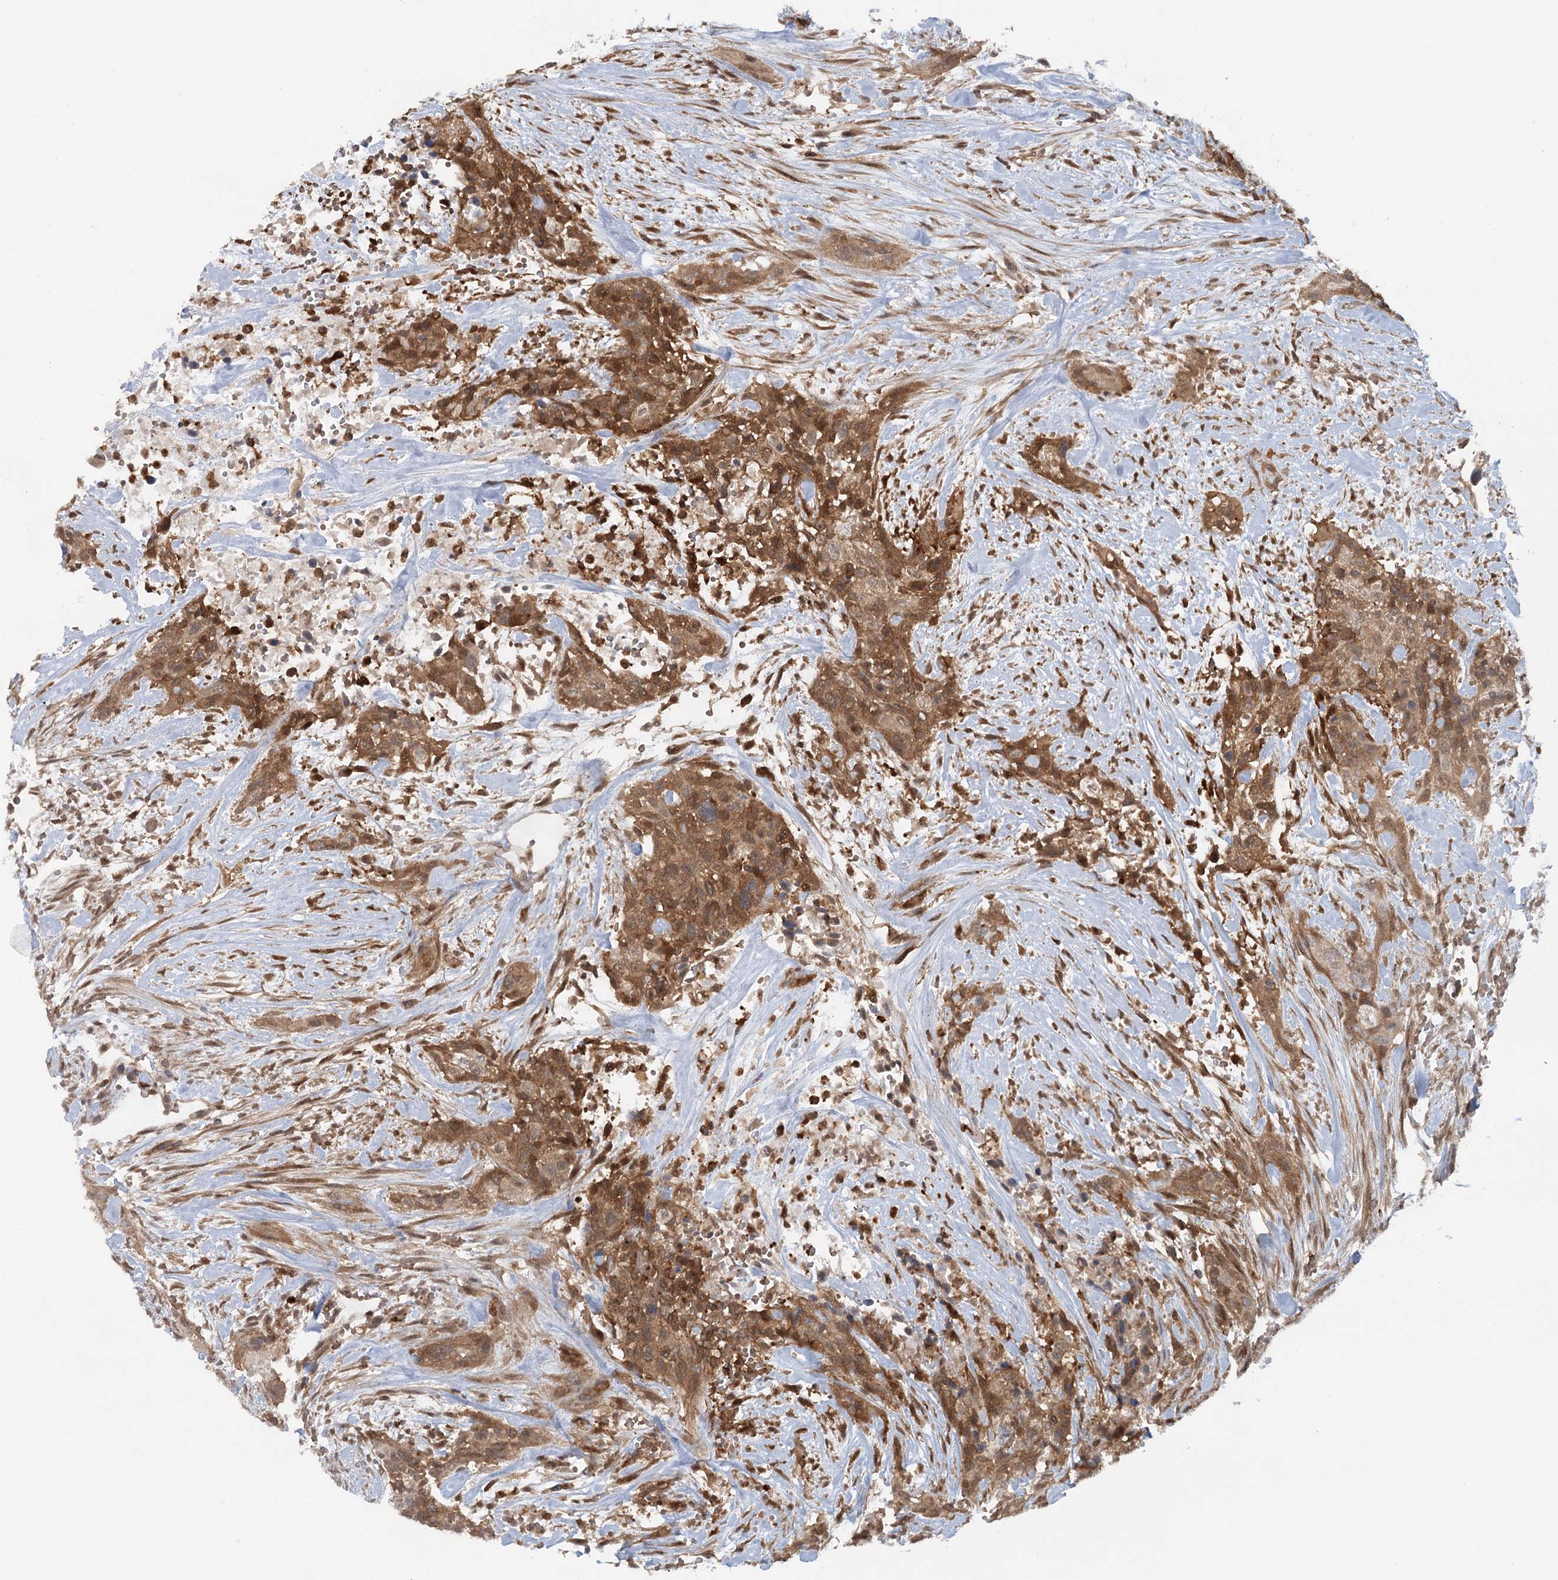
{"staining": {"intensity": "moderate", "quantity": ">75%", "location": "cytoplasmic/membranous,nuclear"}, "tissue": "urothelial cancer", "cell_type": "Tumor cells", "image_type": "cancer", "snomed": [{"axis": "morphology", "description": "Urothelial carcinoma, High grade"}, {"axis": "topography", "description": "Urinary bladder"}], "caption": "Tumor cells display moderate cytoplasmic/membranous and nuclear expression in about >75% of cells in urothelial carcinoma (high-grade).", "gene": "GBE1", "patient": {"sex": "male", "age": 35}}